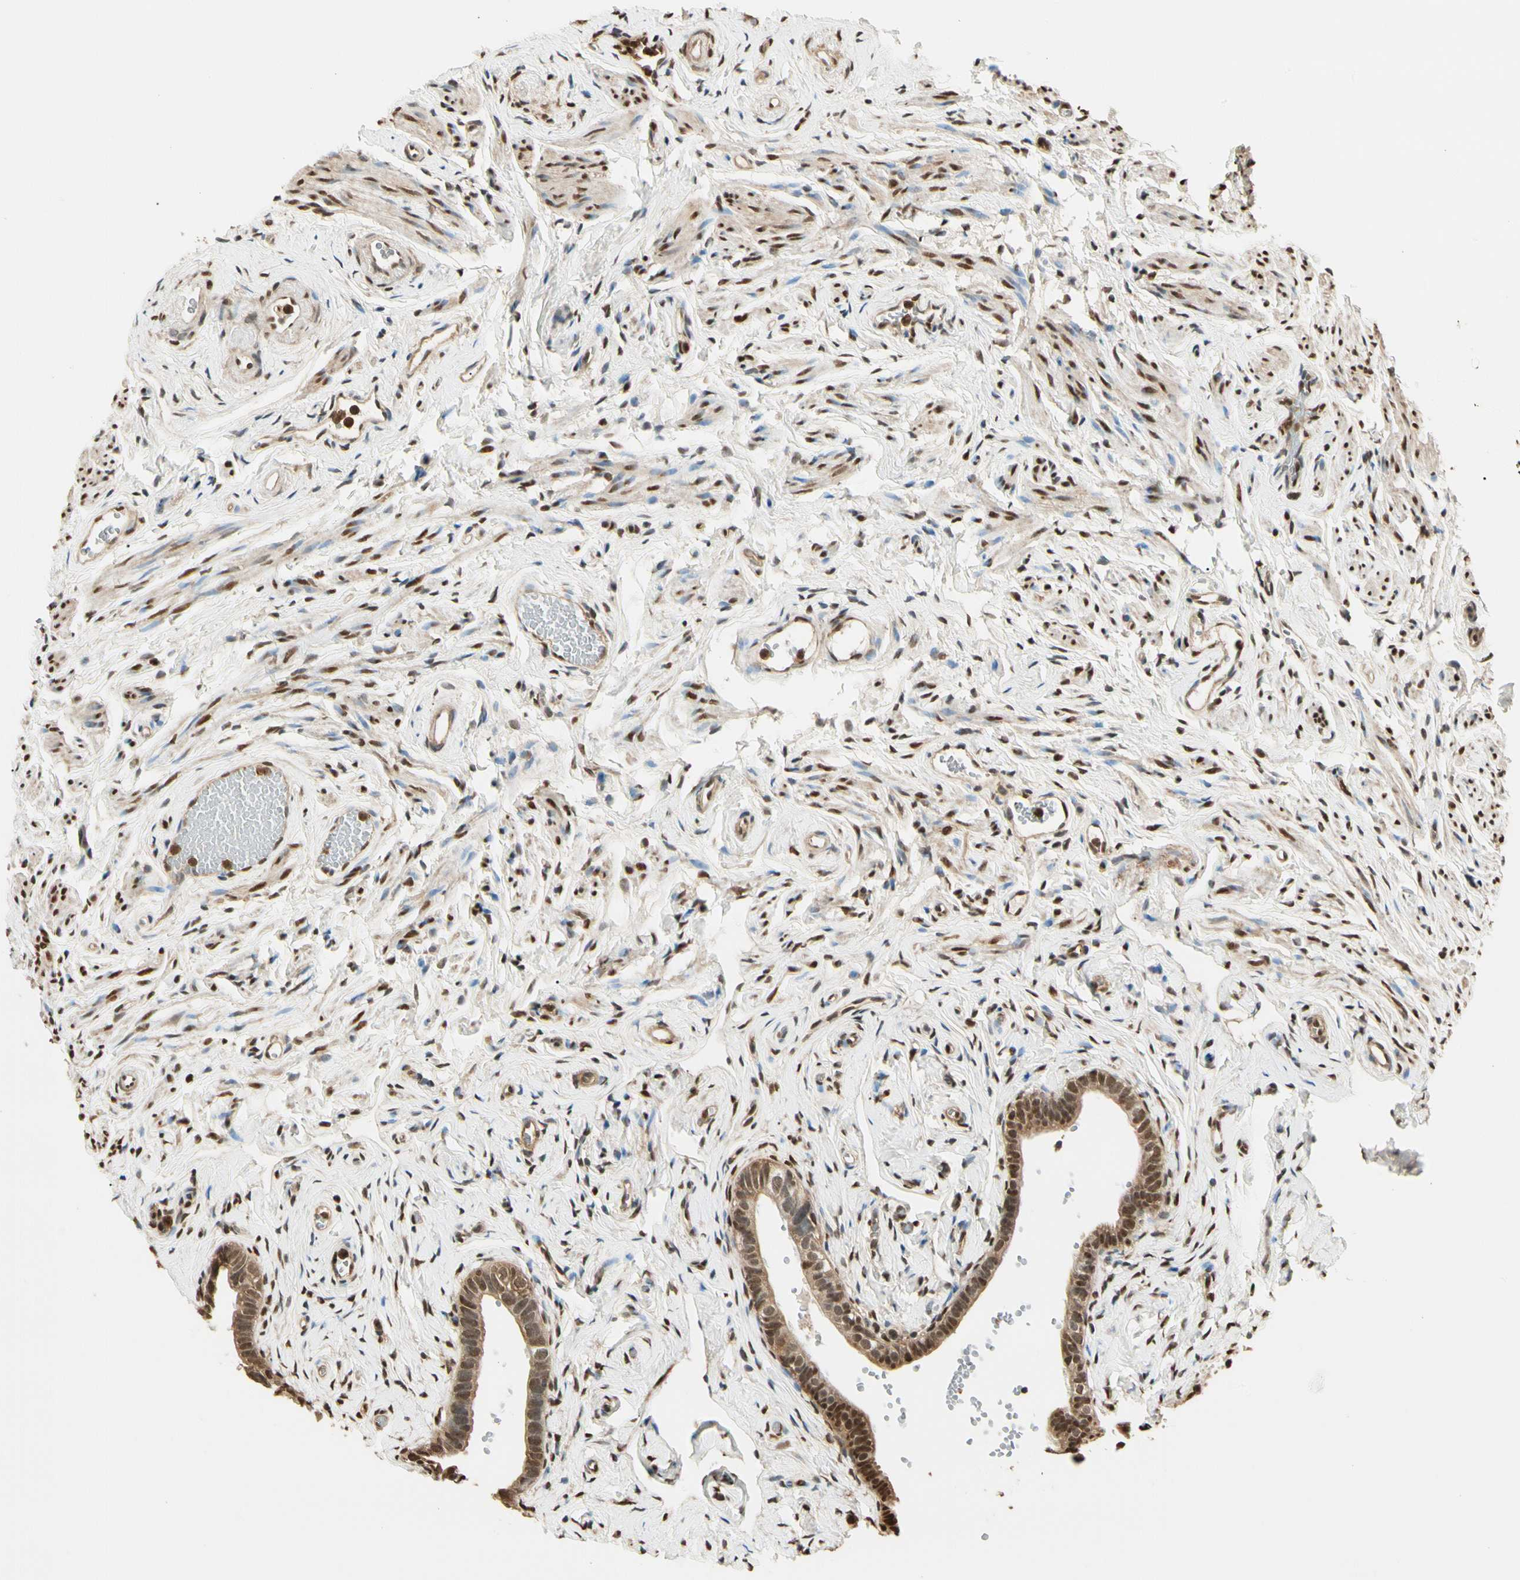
{"staining": {"intensity": "moderate", "quantity": ">75%", "location": "cytoplasmic/membranous,nuclear"}, "tissue": "fallopian tube", "cell_type": "Glandular cells", "image_type": "normal", "snomed": [{"axis": "morphology", "description": "Normal tissue, NOS"}, {"axis": "topography", "description": "Fallopian tube"}], "caption": "Immunohistochemistry photomicrograph of normal fallopian tube: fallopian tube stained using IHC reveals medium levels of moderate protein expression localized specifically in the cytoplasmic/membranous,nuclear of glandular cells, appearing as a cytoplasmic/membranous,nuclear brown color.", "gene": "PNCK", "patient": {"sex": "female", "age": 71}}